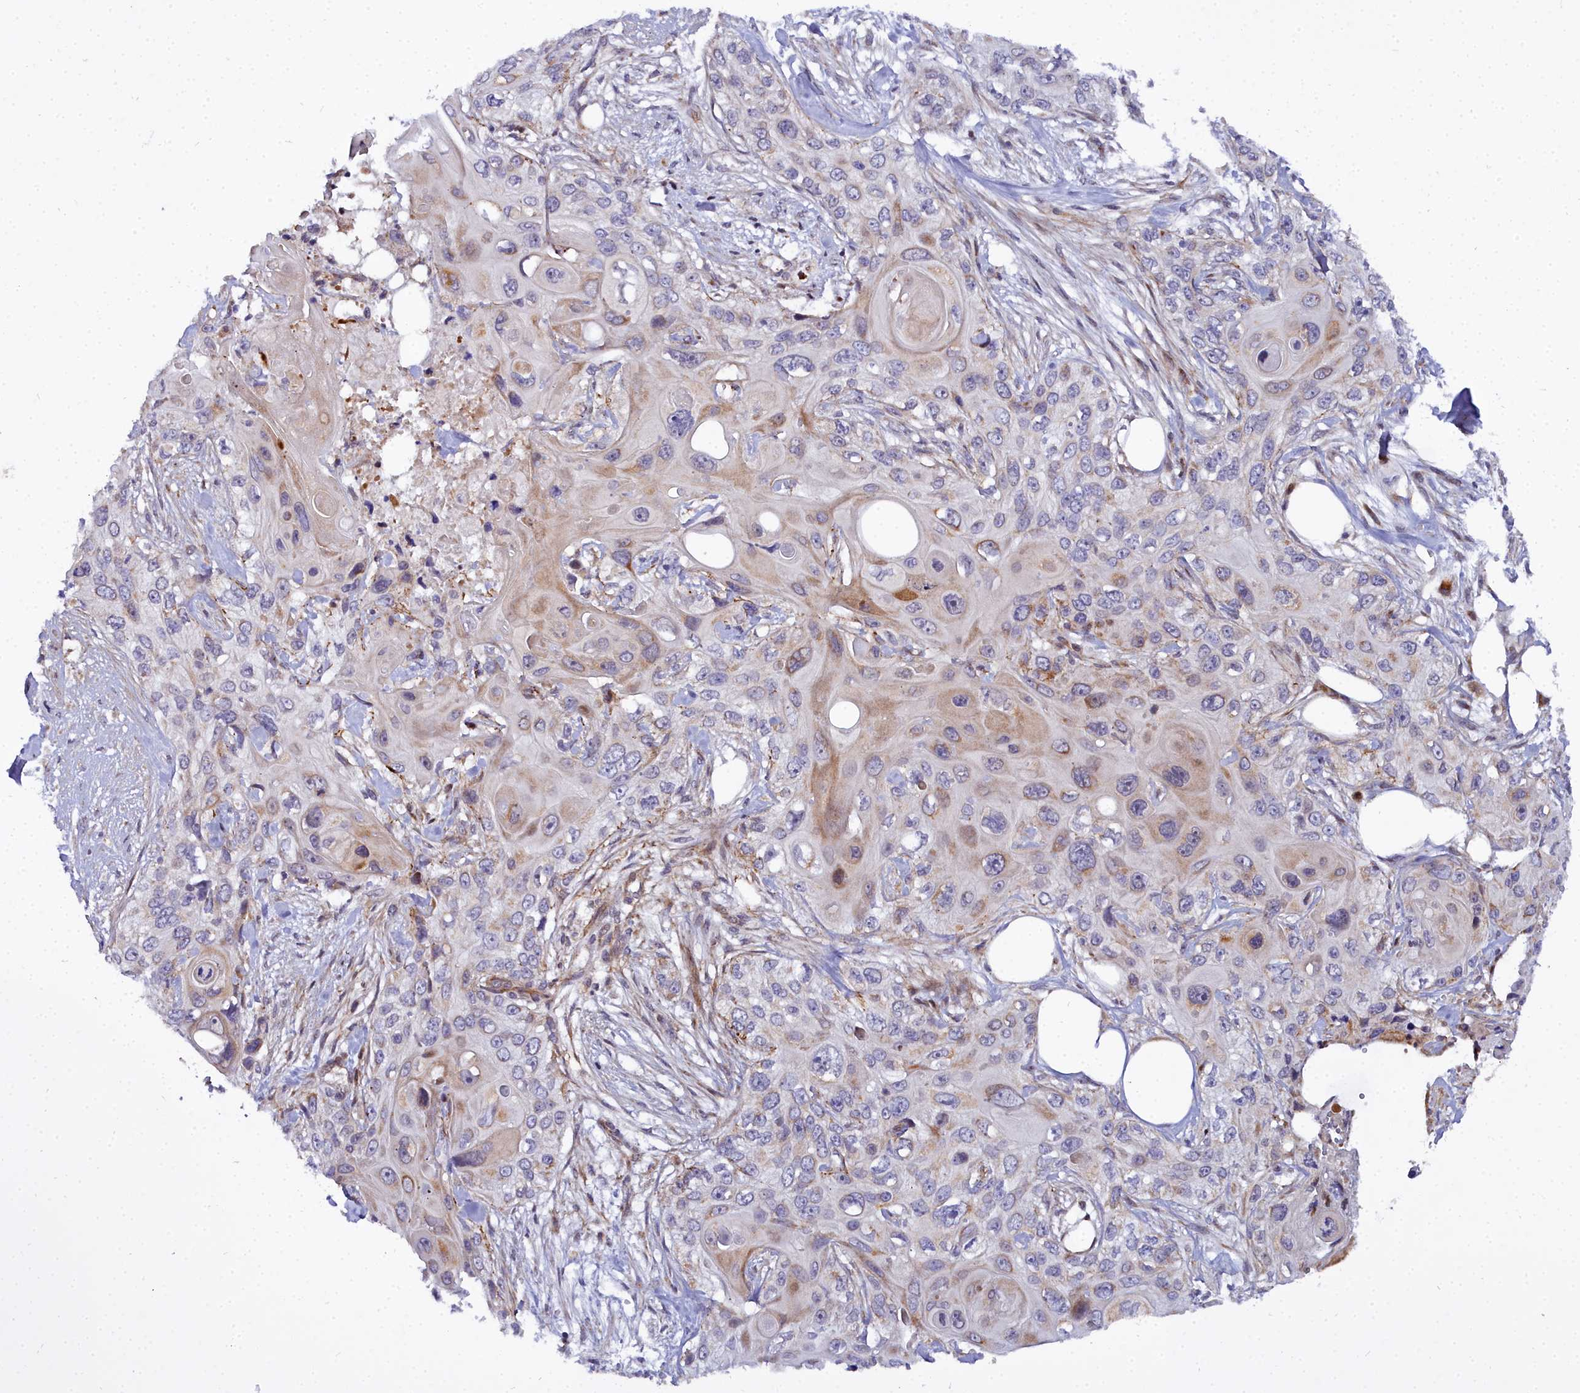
{"staining": {"intensity": "weak", "quantity": "<25%", "location": "cytoplasmic/membranous"}, "tissue": "skin cancer", "cell_type": "Tumor cells", "image_type": "cancer", "snomed": [{"axis": "morphology", "description": "Normal tissue, NOS"}, {"axis": "morphology", "description": "Squamous cell carcinoma, NOS"}, {"axis": "topography", "description": "Skin"}], "caption": "Immunohistochemistry micrograph of neoplastic tissue: skin squamous cell carcinoma stained with DAB shows no significant protein staining in tumor cells. (Brightfield microscopy of DAB (3,3'-diaminobenzidine) IHC at high magnification).", "gene": "MRPS11", "patient": {"sex": "male", "age": 72}}